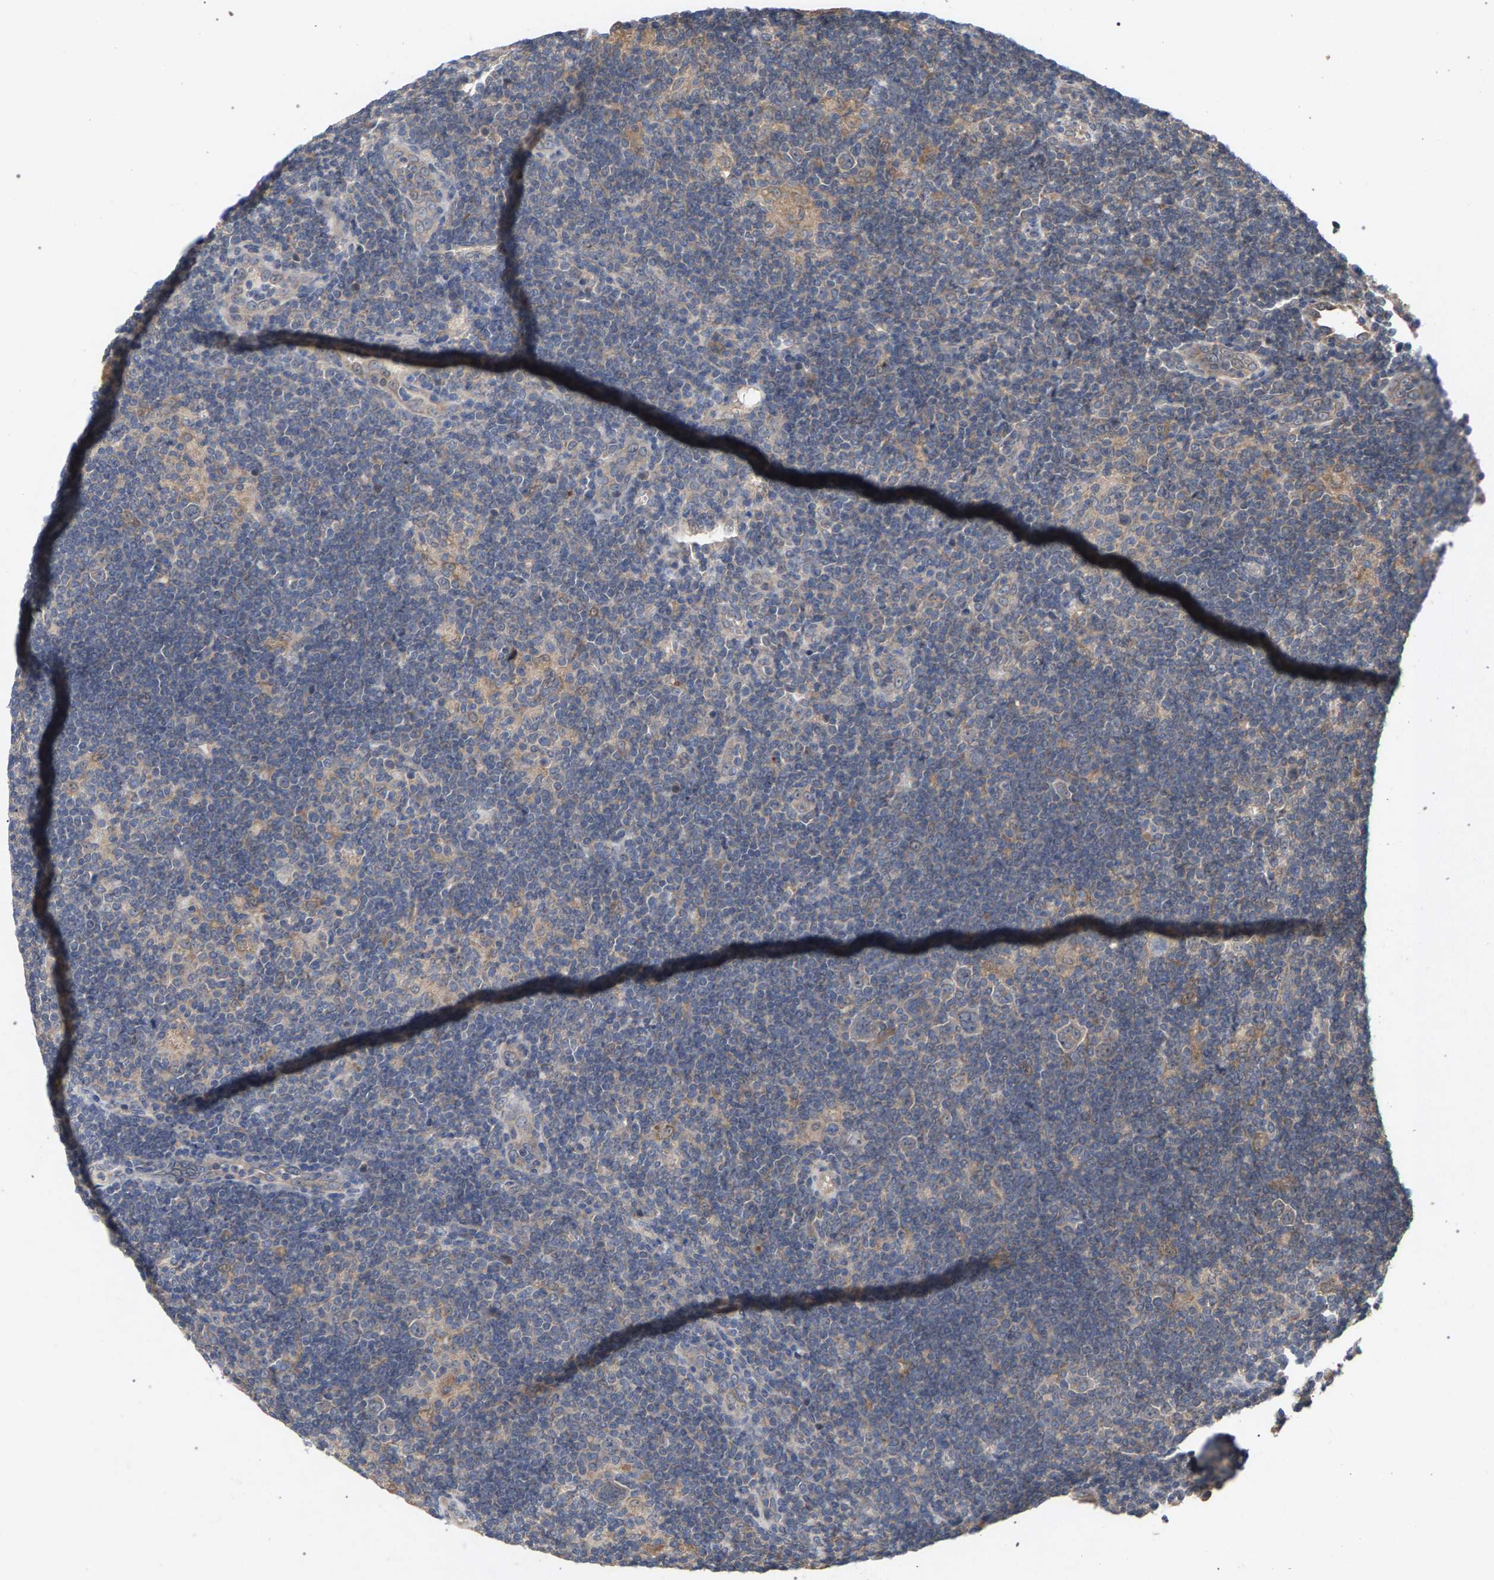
{"staining": {"intensity": "weak", "quantity": "<25%", "location": "cytoplasmic/membranous"}, "tissue": "lymphoma", "cell_type": "Tumor cells", "image_type": "cancer", "snomed": [{"axis": "morphology", "description": "Hodgkin's disease, NOS"}, {"axis": "topography", "description": "Lymph node"}], "caption": "Immunohistochemical staining of human lymphoma displays no significant staining in tumor cells. (DAB immunohistochemistry visualized using brightfield microscopy, high magnification).", "gene": "SLC4A4", "patient": {"sex": "female", "age": 57}}